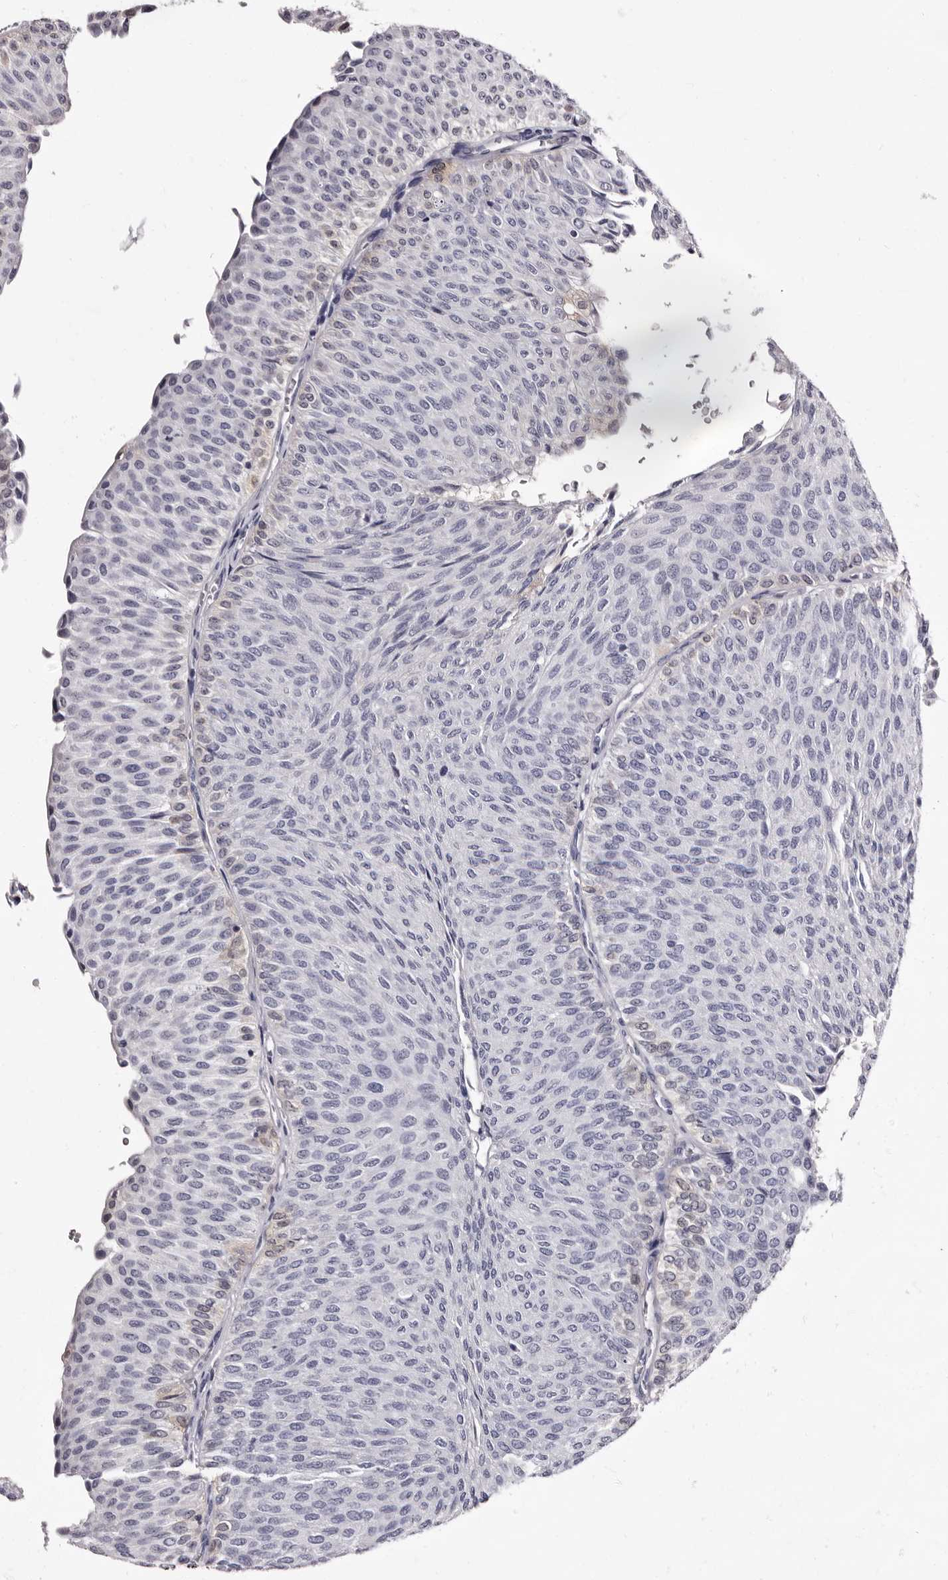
{"staining": {"intensity": "weak", "quantity": "<25%", "location": "cytoplasmic/membranous"}, "tissue": "urothelial cancer", "cell_type": "Tumor cells", "image_type": "cancer", "snomed": [{"axis": "morphology", "description": "Urothelial carcinoma, Low grade"}, {"axis": "topography", "description": "Urinary bladder"}], "caption": "Immunohistochemistry (IHC) image of human urothelial cancer stained for a protein (brown), which exhibits no staining in tumor cells.", "gene": "BPGM", "patient": {"sex": "male", "age": 78}}